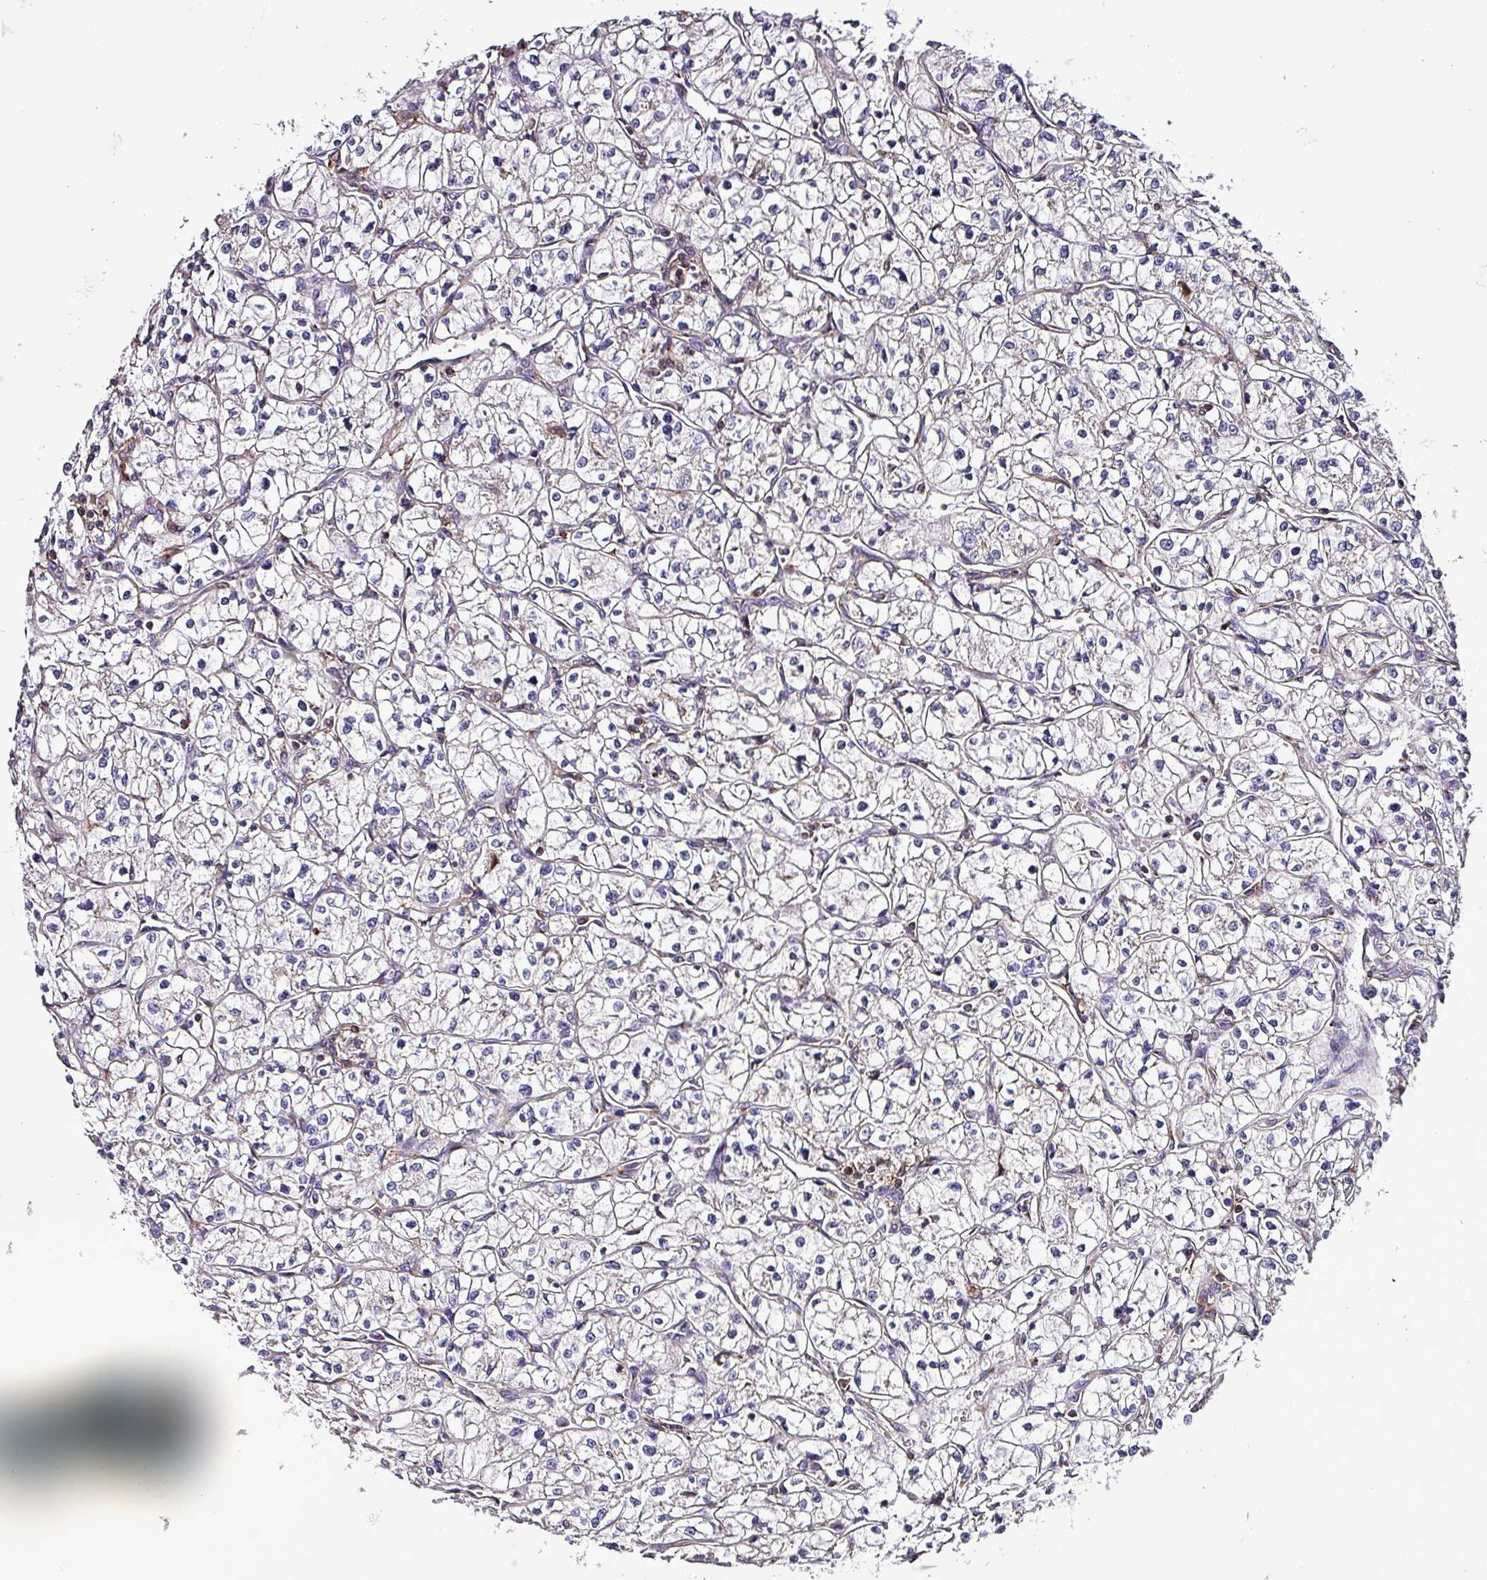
{"staining": {"intensity": "negative", "quantity": "none", "location": "none"}, "tissue": "renal cancer", "cell_type": "Tumor cells", "image_type": "cancer", "snomed": [{"axis": "morphology", "description": "Adenocarcinoma, NOS"}, {"axis": "topography", "description": "Kidney"}], "caption": "An IHC photomicrograph of renal cancer (adenocarcinoma) is shown. There is no staining in tumor cells of renal cancer (adenocarcinoma). The staining was performed using DAB to visualize the protein expression in brown, while the nuclei were stained in blue with hematoxylin (Magnification: 20x).", "gene": "VAMP4", "patient": {"sex": "female", "age": 64}}